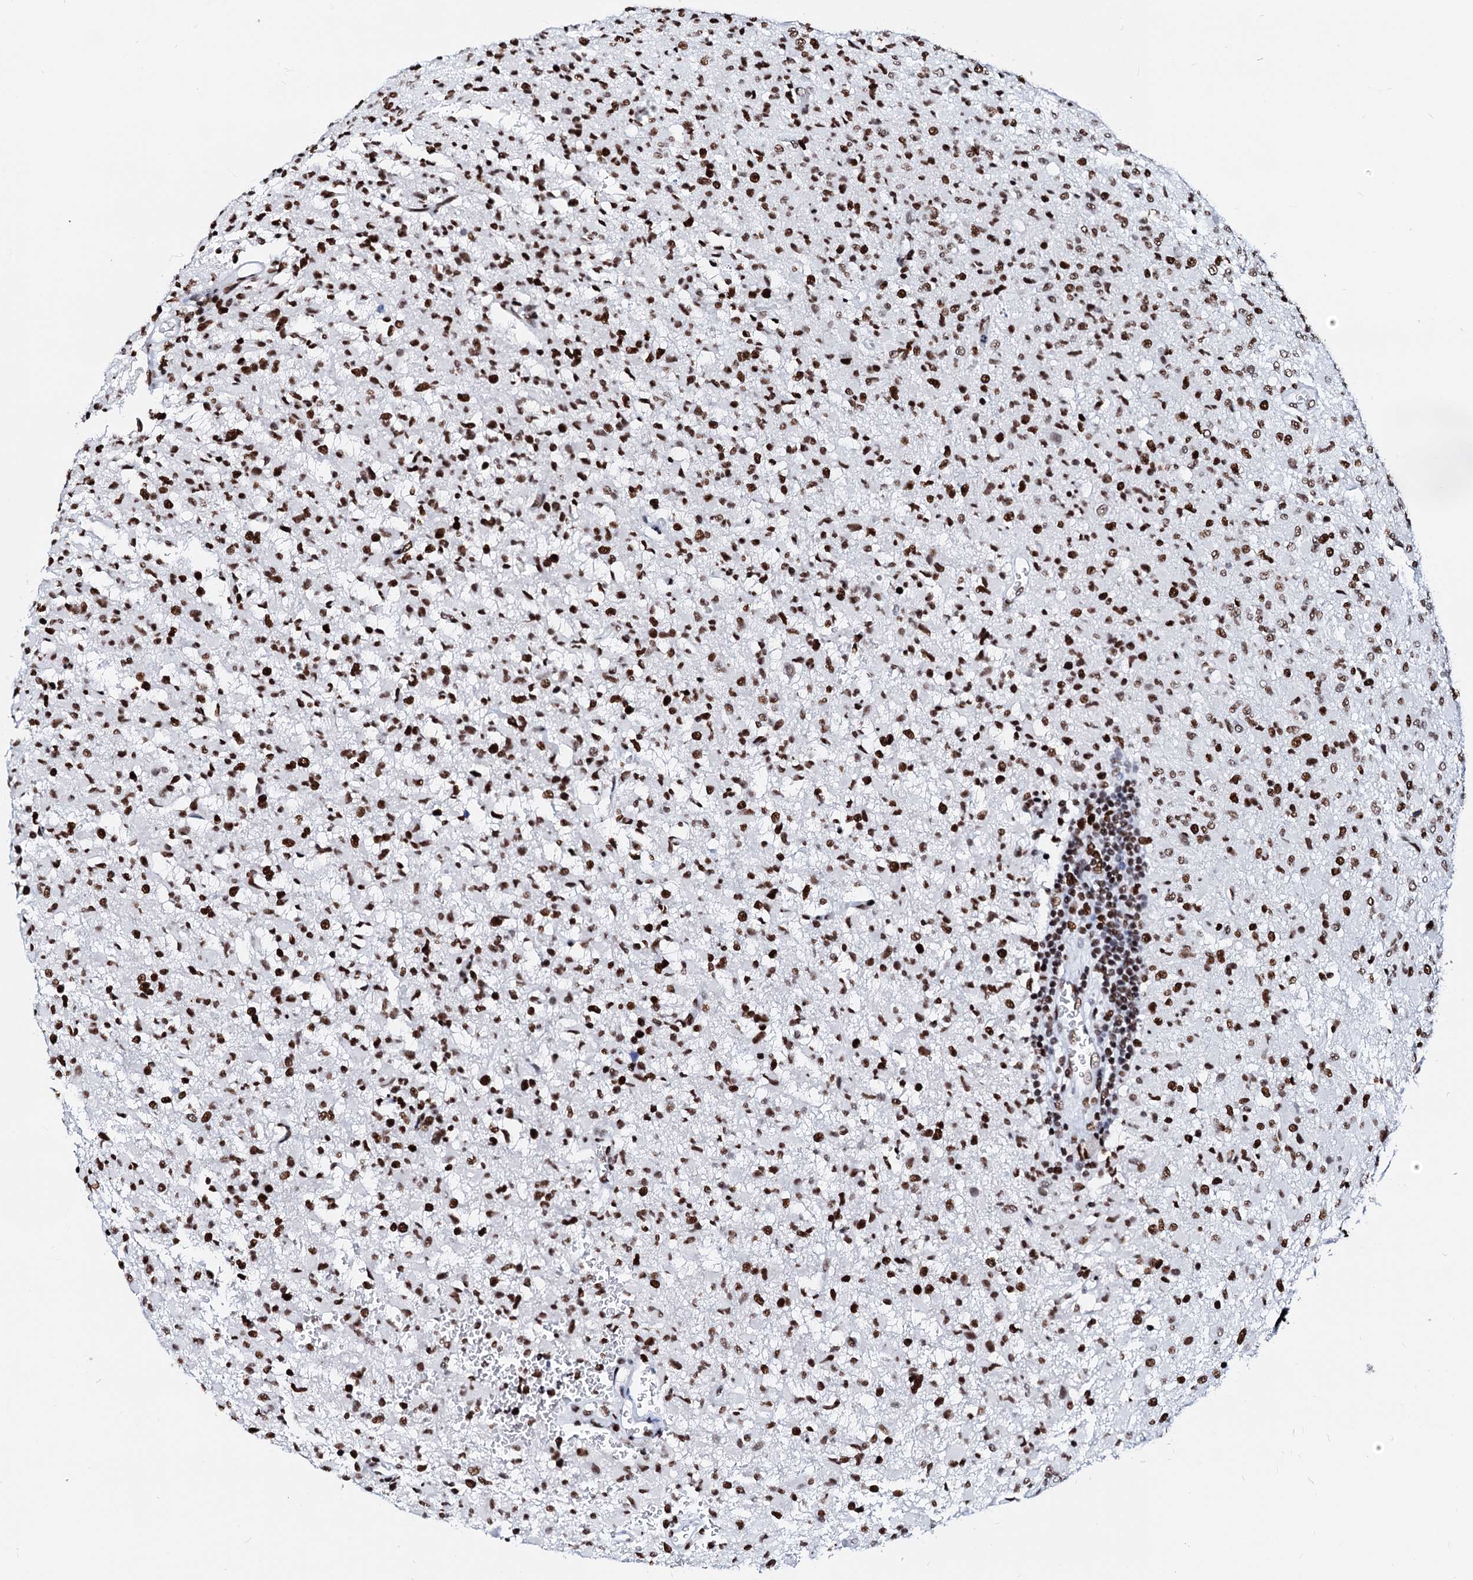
{"staining": {"intensity": "moderate", "quantity": ">75%", "location": "nuclear"}, "tissue": "glioma", "cell_type": "Tumor cells", "image_type": "cancer", "snomed": [{"axis": "morphology", "description": "Glioma, malignant, High grade"}, {"axis": "topography", "description": "Brain"}], "caption": "Immunohistochemistry (IHC) staining of malignant glioma (high-grade), which shows medium levels of moderate nuclear positivity in about >75% of tumor cells indicating moderate nuclear protein positivity. The staining was performed using DAB (brown) for protein detection and nuclei were counterstained in hematoxylin (blue).", "gene": "RALY", "patient": {"sex": "female", "age": 57}}